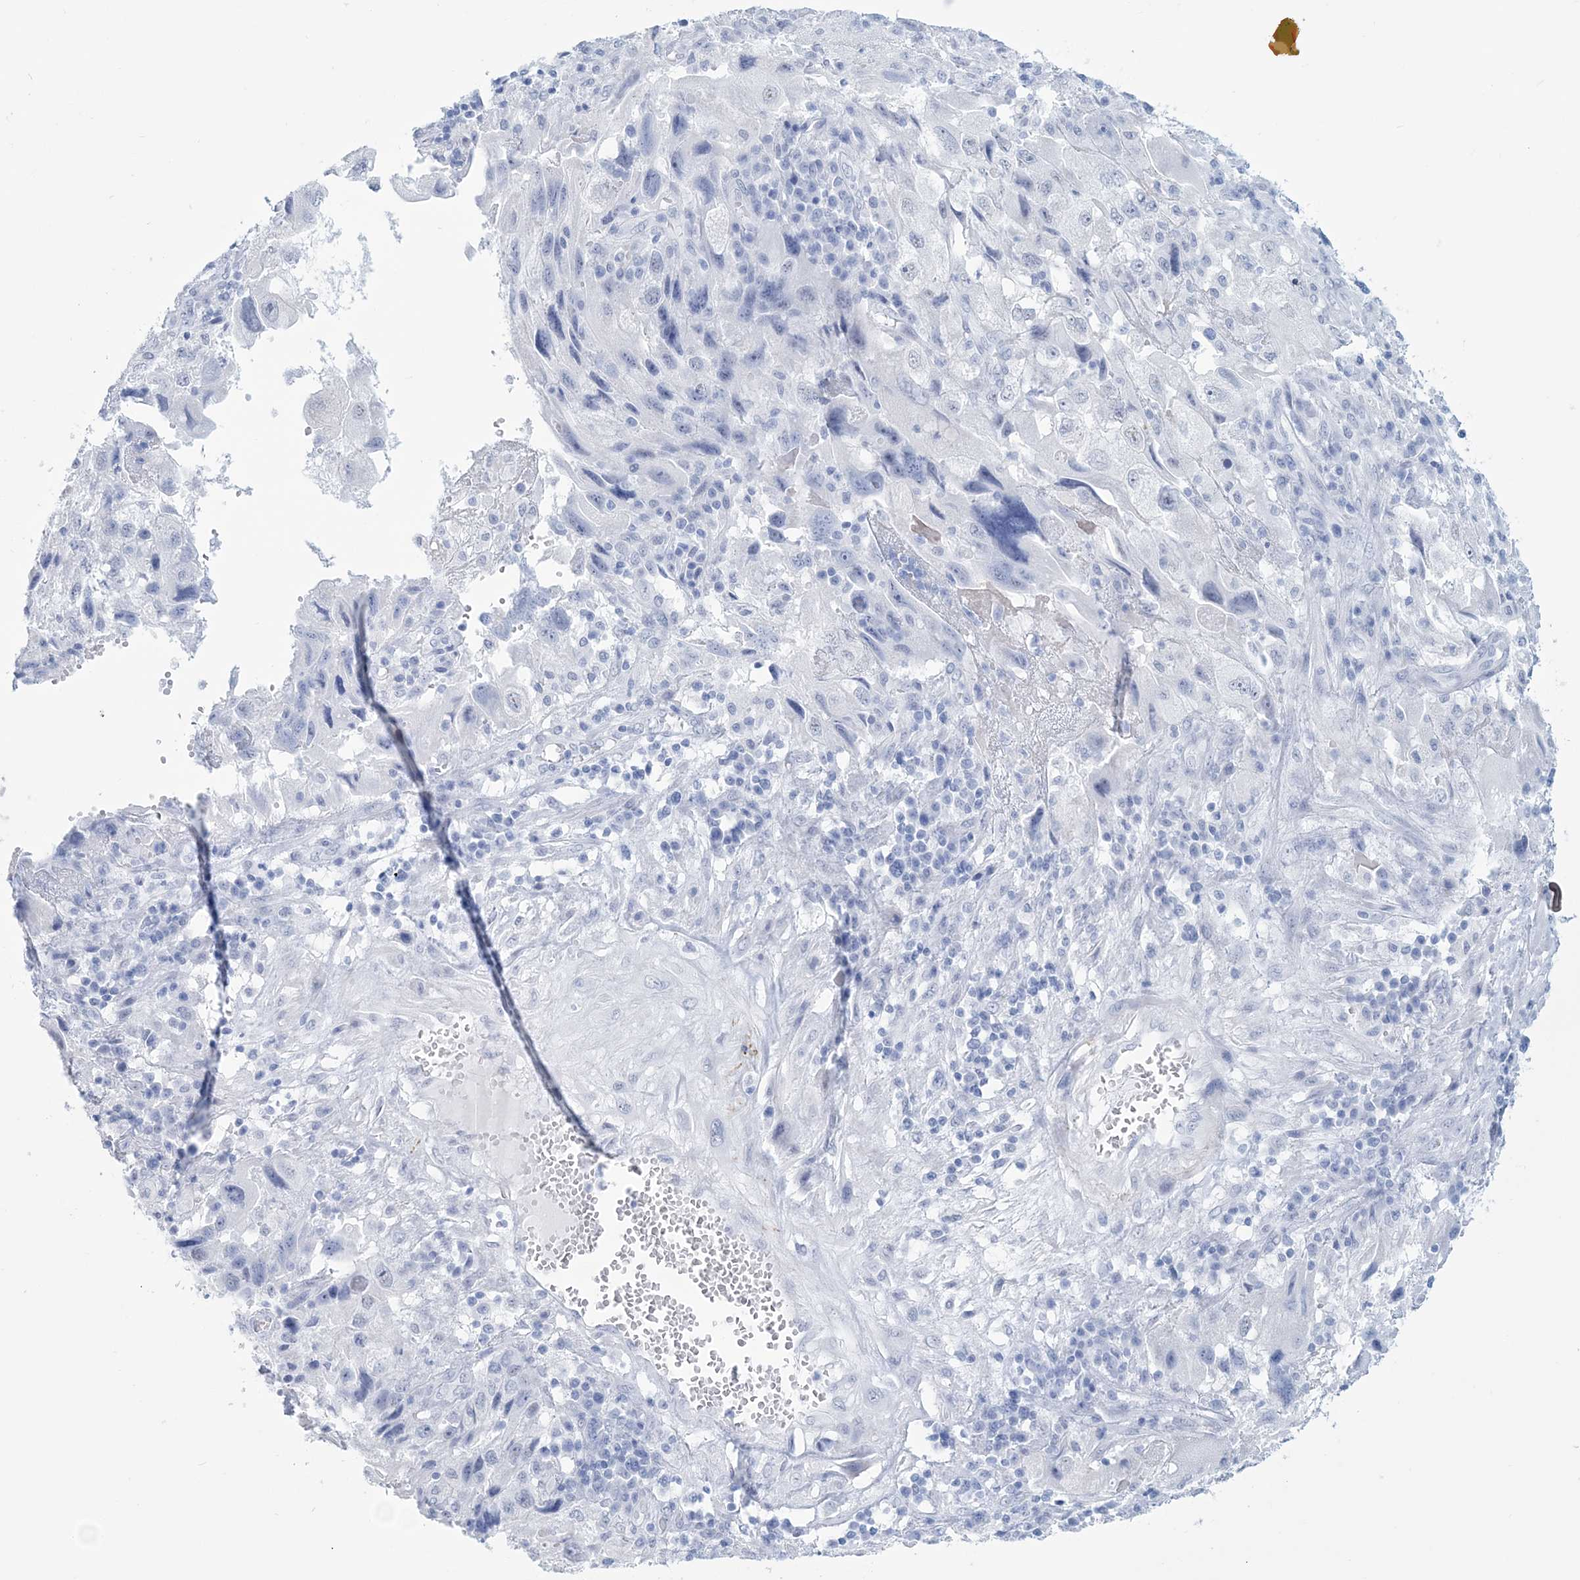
{"staining": {"intensity": "negative", "quantity": "none", "location": "none"}, "tissue": "endometrial cancer", "cell_type": "Tumor cells", "image_type": "cancer", "snomed": [{"axis": "morphology", "description": "Adenocarcinoma, NOS"}, {"axis": "topography", "description": "Endometrium"}], "caption": "Immunohistochemistry (IHC) of human adenocarcinoma (endometrial) exhibits no expression in tumor cells. (DAB (3,3'-diaminobenzidine) immunohistochemistry visualized using brightfield microscopy, high magnification).", "gene": "DPCD", "patient": {"sex": "female", "age": 49}}